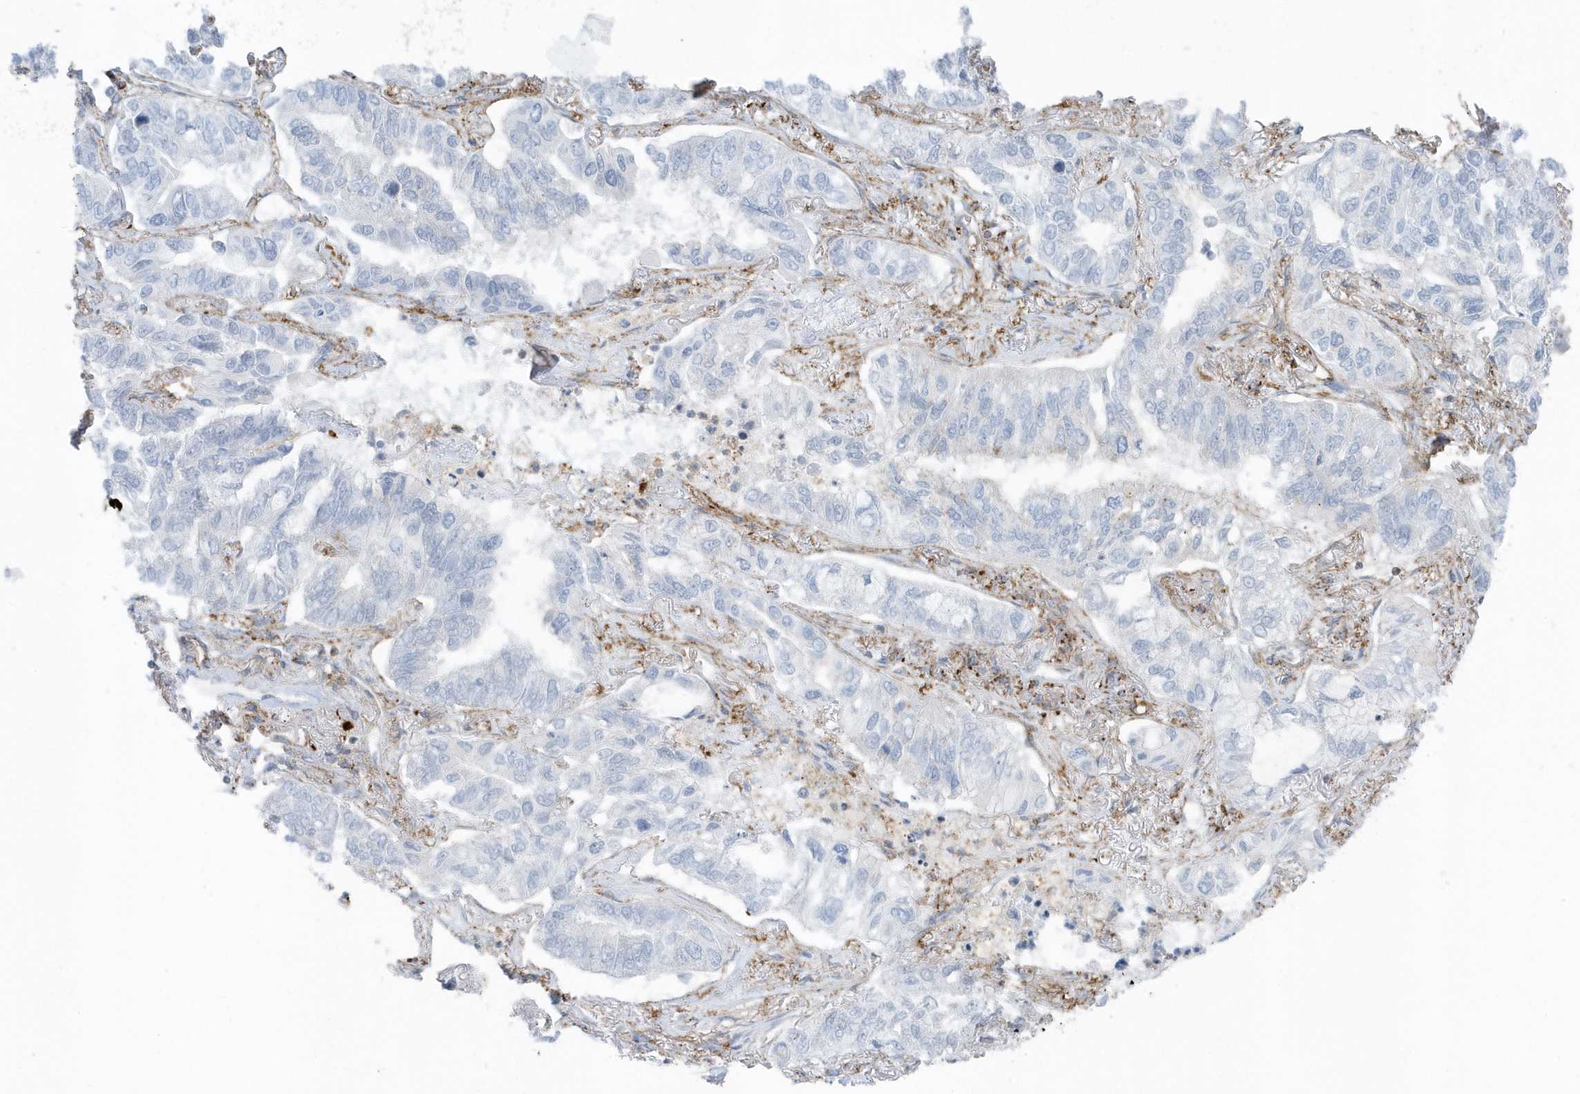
{"staining": {"intensity": "negative", "quantity": "none", "location": "none"}, "tissue": "lung cancer", "cell_type": "Tumor cells", "image_type": "cancer", "snomed": [{"axis": "morphology", "description": "Adenocarcinoma, NOS"}, {"axis": "topography", "description": "Lung"}], "caption": "IHC of human lung adenocarcinoma reveals no positivity in tumor cells.", "gene": "CACNB2", "patient": {"sex": "male", "age": 64}}